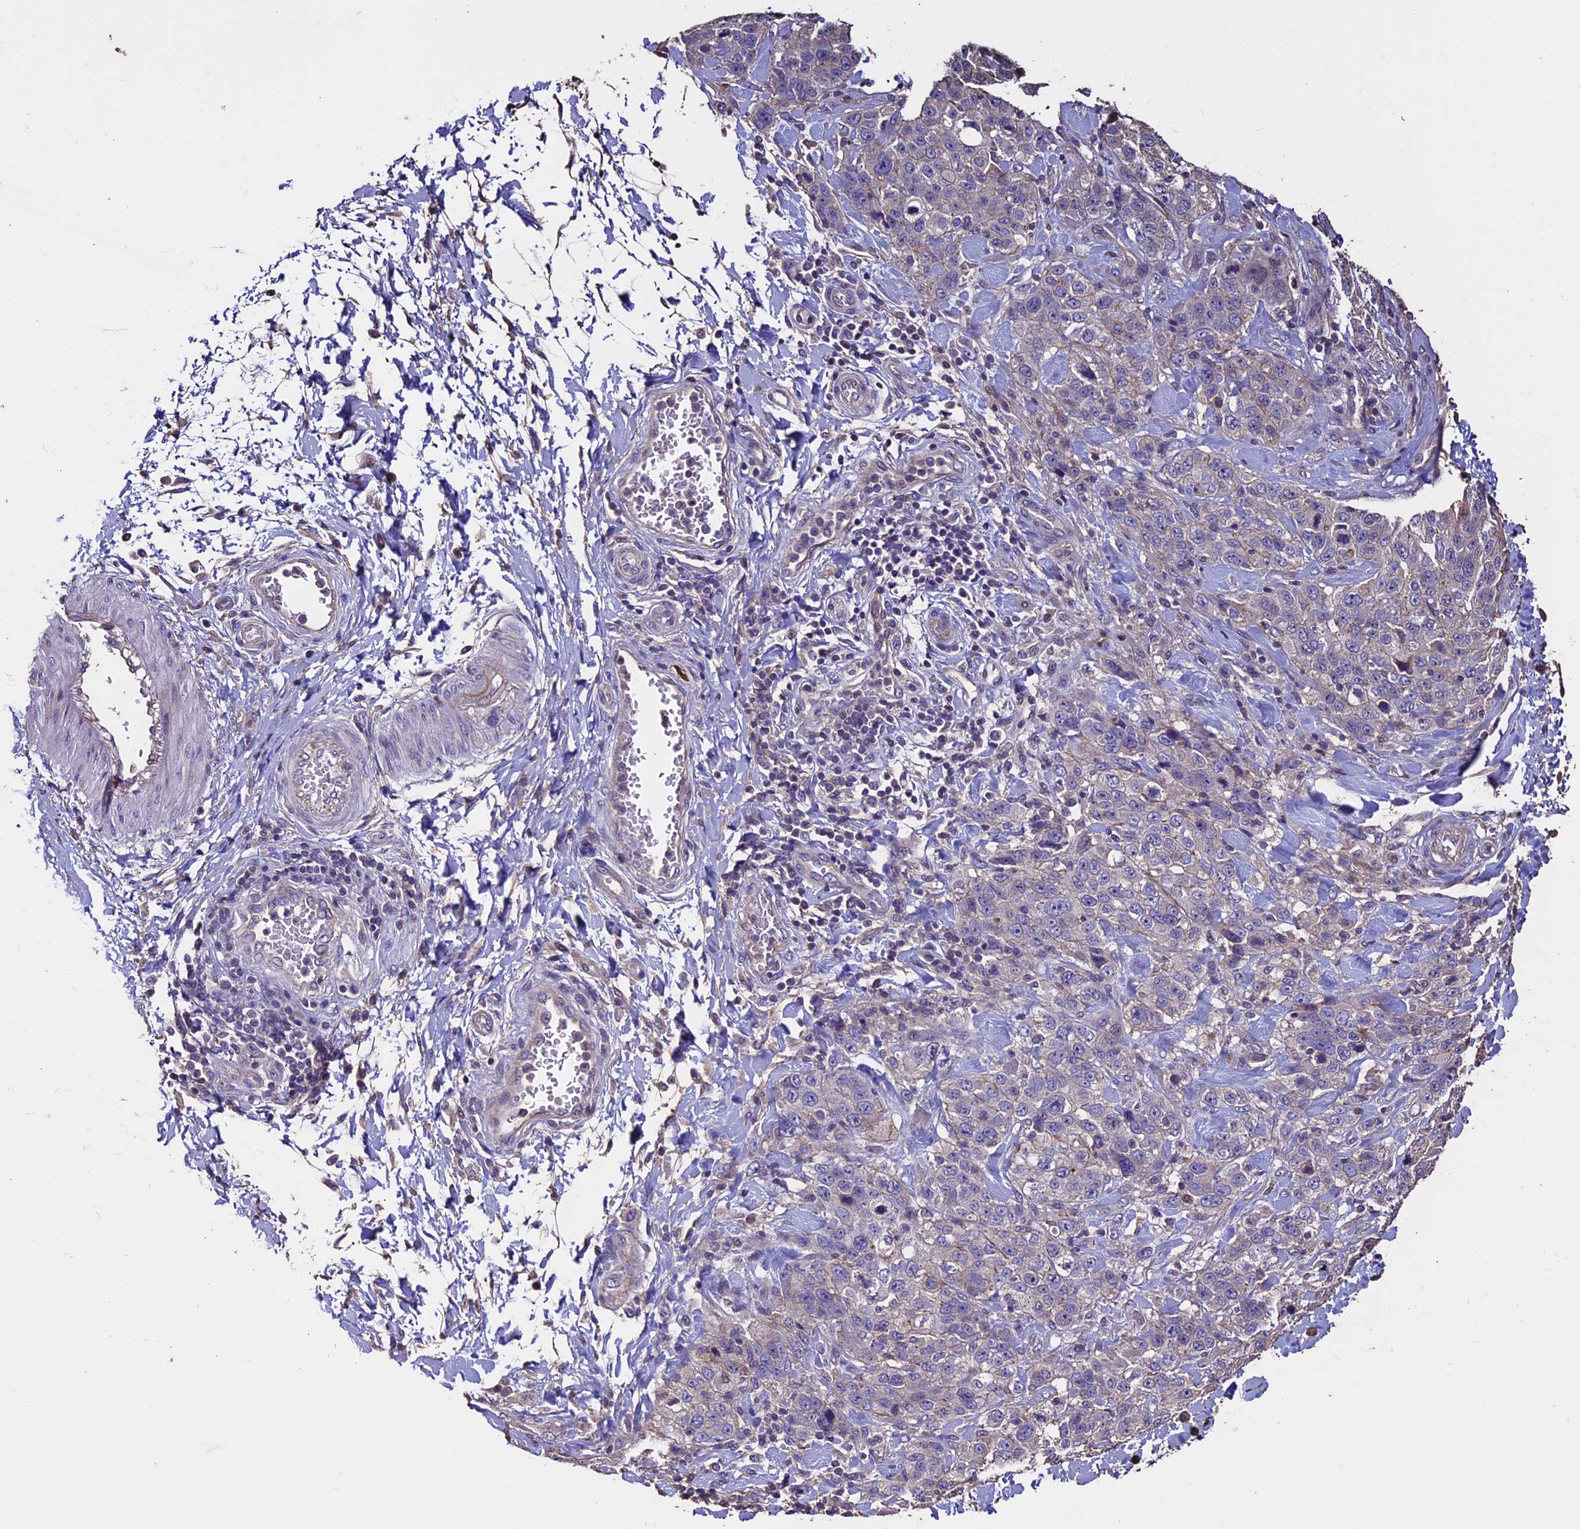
{"staining": {"intensity": "negative", "quantity": "none", "location": "none"}, "tissue": "stomach cancer", "cell_type": "Tumor cells", "image_type": "cancer", "snomed": [{"axis": "morphology", "description": "Adenocarcinoma, NOS"}, {"axis": "topography", "description": "Stomach"}], "caption": "This is an immunohistochemistry histopathology image of human stomach cancer. There is no staining in tumor cells.", "gene": "USB1", "patient": {"sex": "male", "age": 48}}